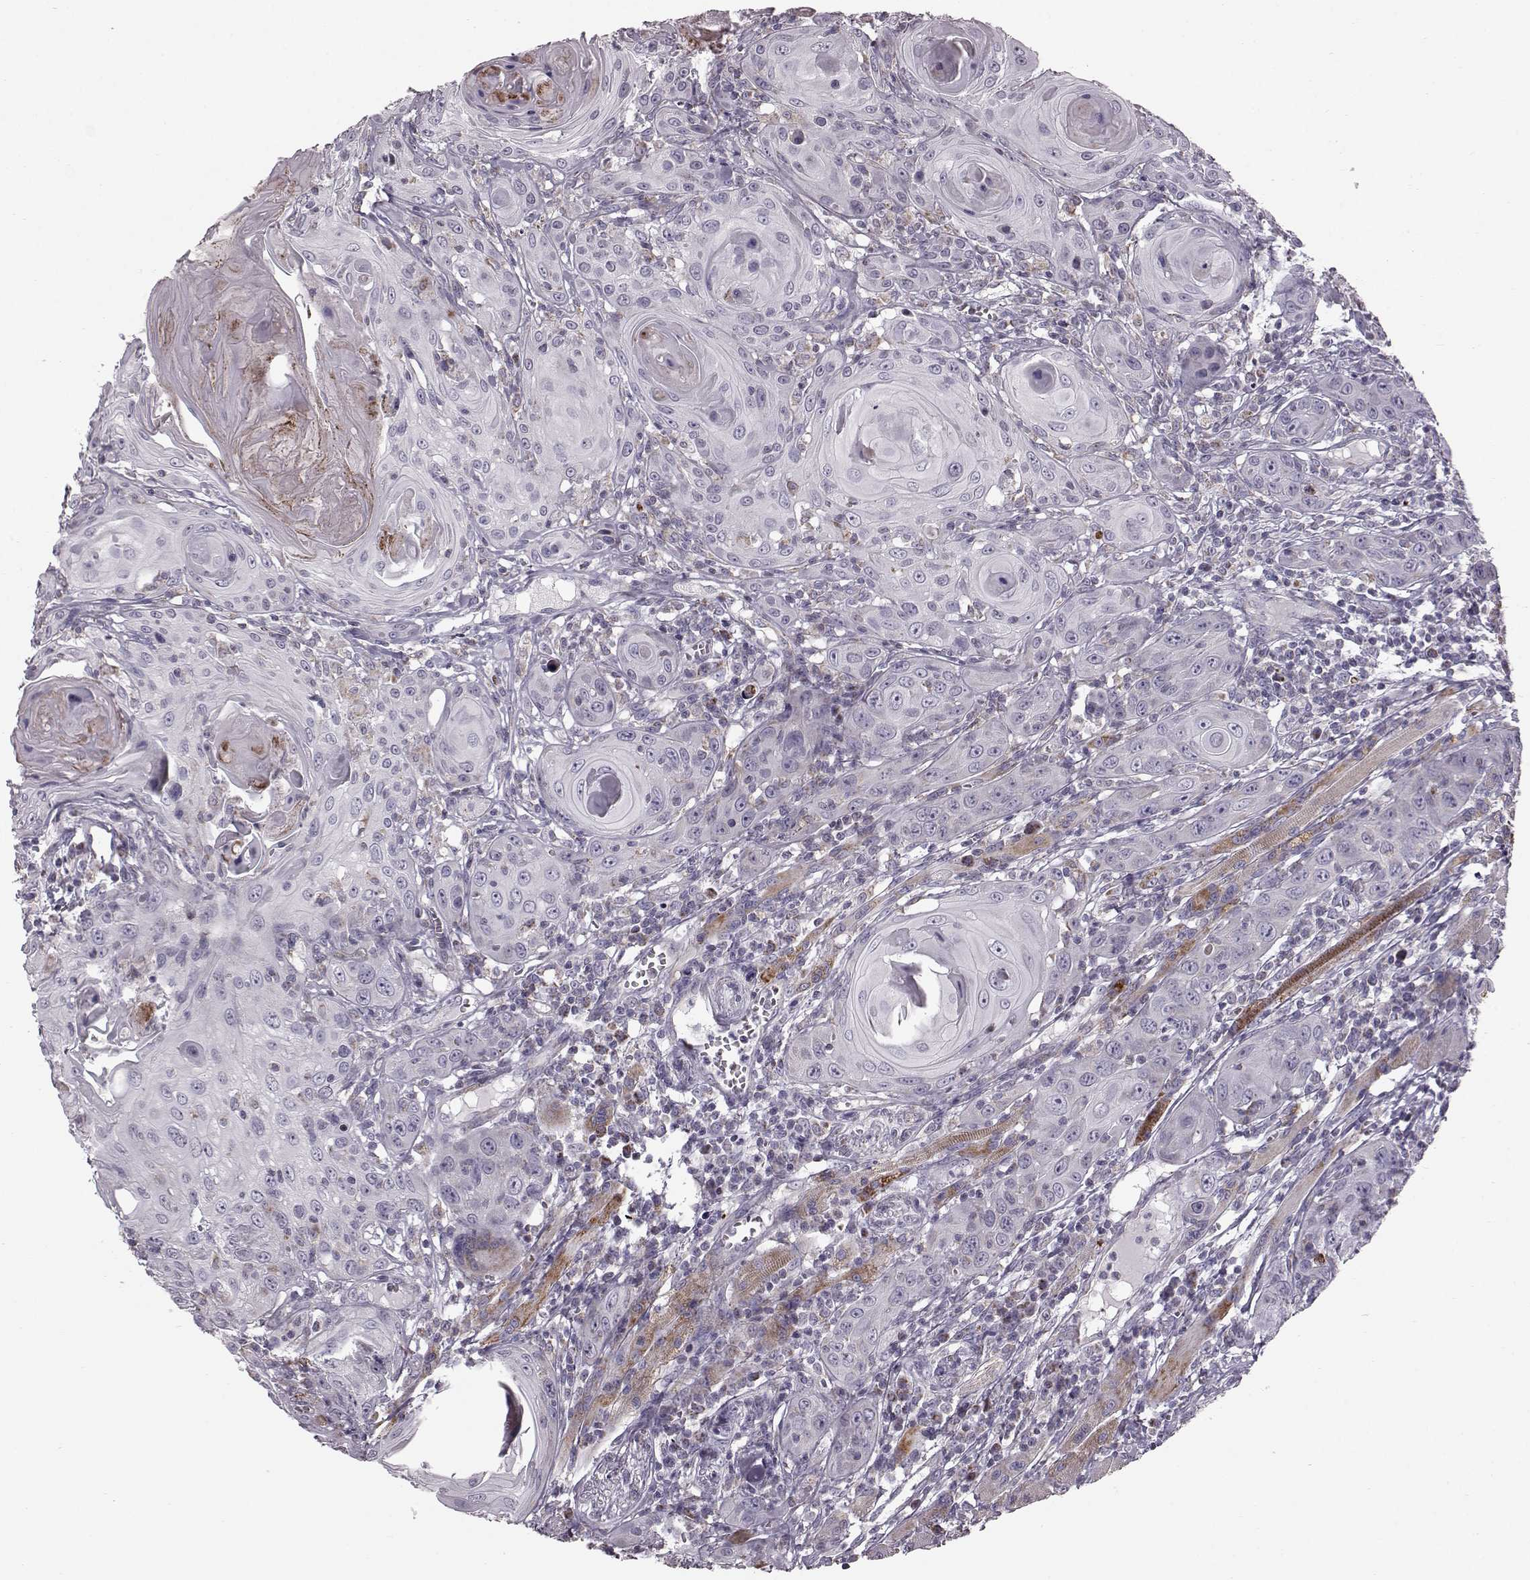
{"staining": {"intensity": "negative", "quantity": "none", "location": "none"}, "tissue": "head and neck cancer", "cell_type": "Tumor cells", "image_type": "cancer", "snomed": [{"axis": "morphology", "description": "Squamous cell carcinoma, NOS"}, {"axis": "topography", "description": "Head-Neck"}], "caption": "This is an immunohistochemistry (IHC) histopathology image of squamous cell carcinoma (head and neck). There is no expression in tumor cells.", "gene": "ATP5MF", "patient": {"sex": "female", "age": 80}}